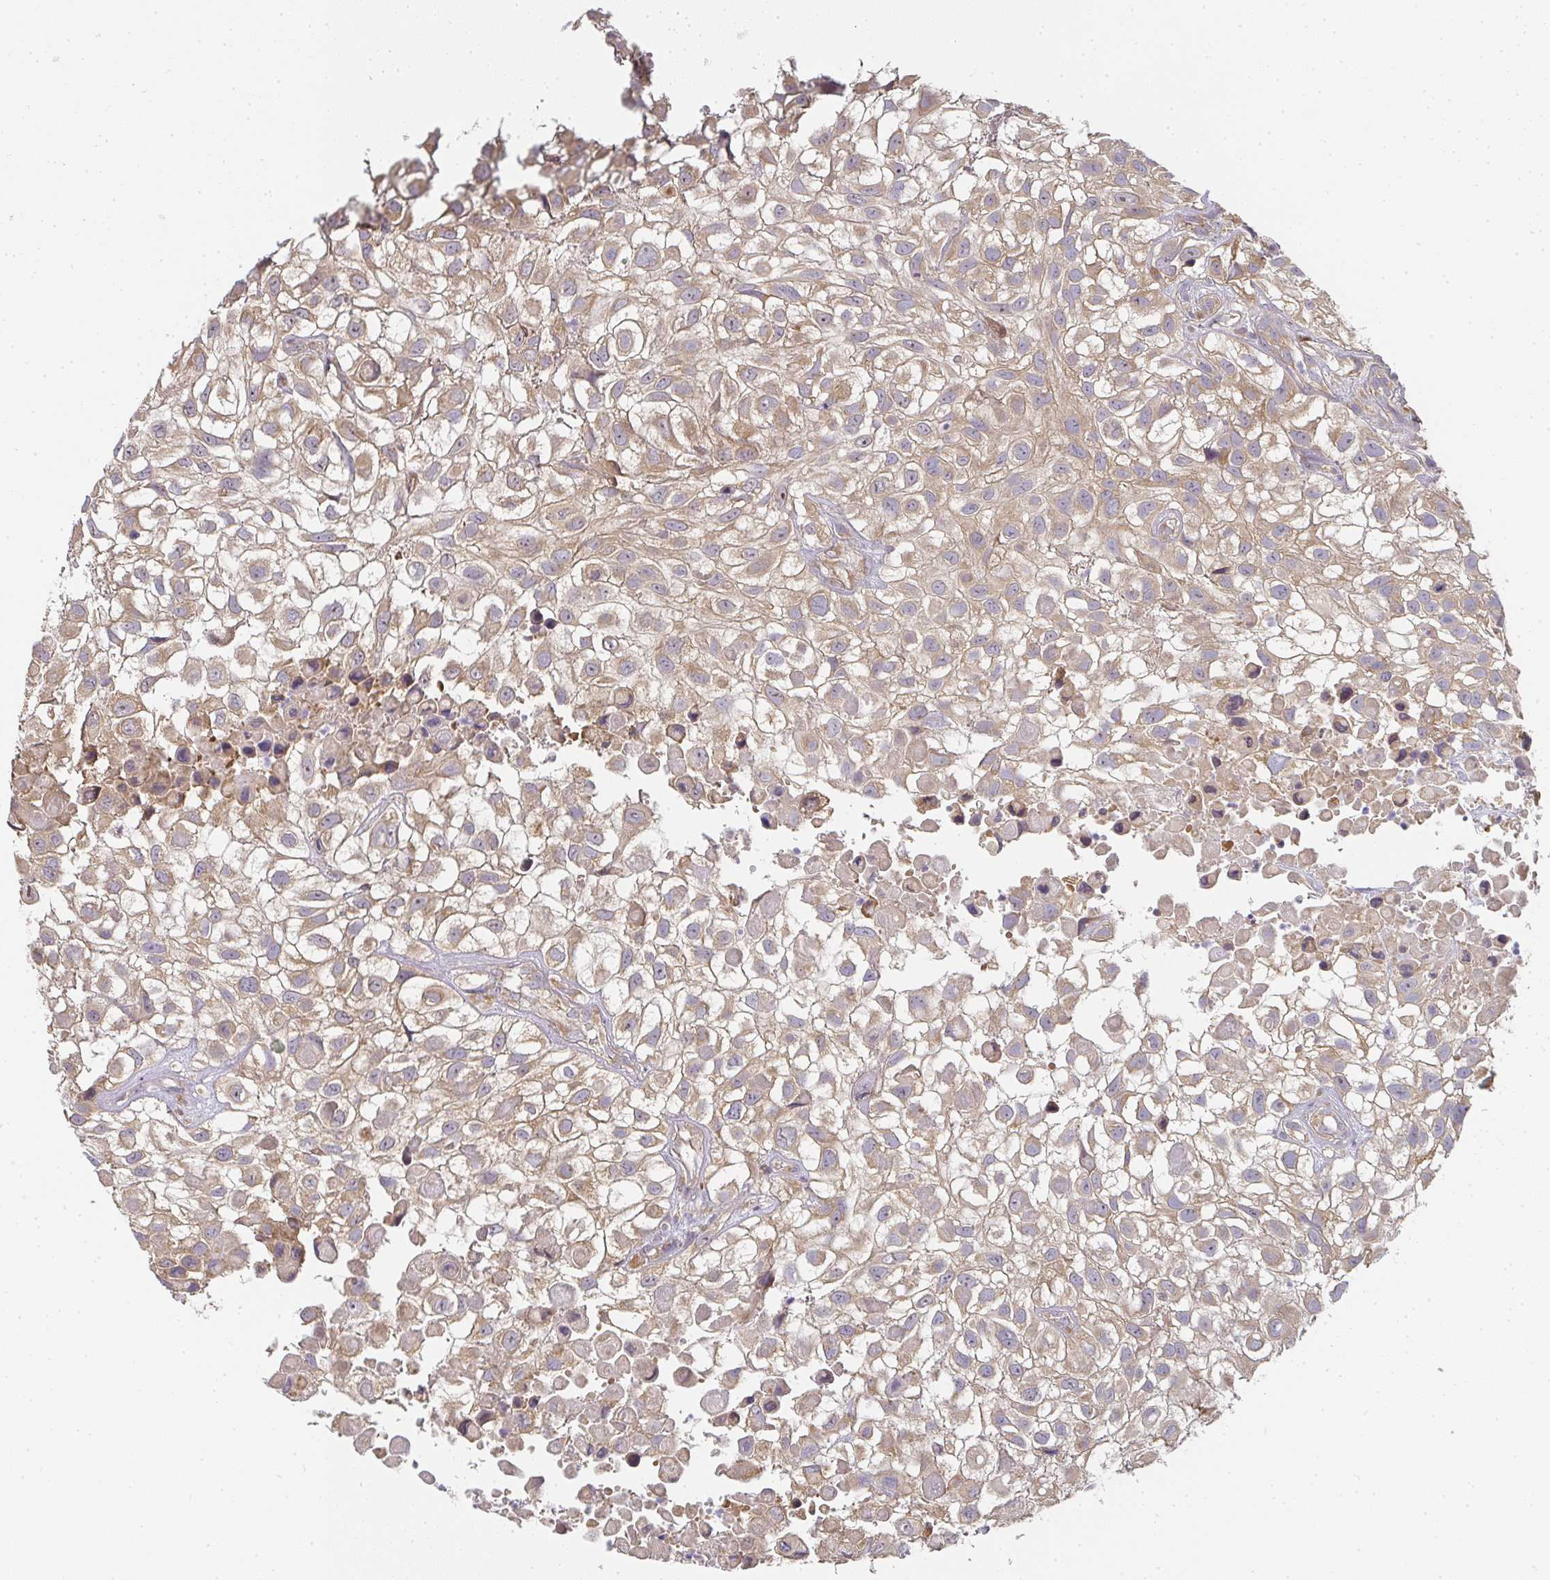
{"staining": {"intensity": "weak", "quantity": ">75%", "location": "cytoplasmic/membranous"}, "tissue": "urothelial cancer", "cell_type": "Tumor cells", "image_type": "cancer", "snomed": [{"axis": "morphology", "description": "Urothelial carcinoma, High grade"}, {"axis": "topography", "description": "Urinary bladder"}], "caption": "This micrograph reveals urothelial carcinoma (high-grade) stained with immunohistochemistry (IHC) to label a protein in brown. The cytoplasmic/membranous of tumor cells show weak positivity for the protein. Nuclei are counter-stained blue.", "gene": "SLC35B3", "patient": {"sex": "male", "age": 56}}